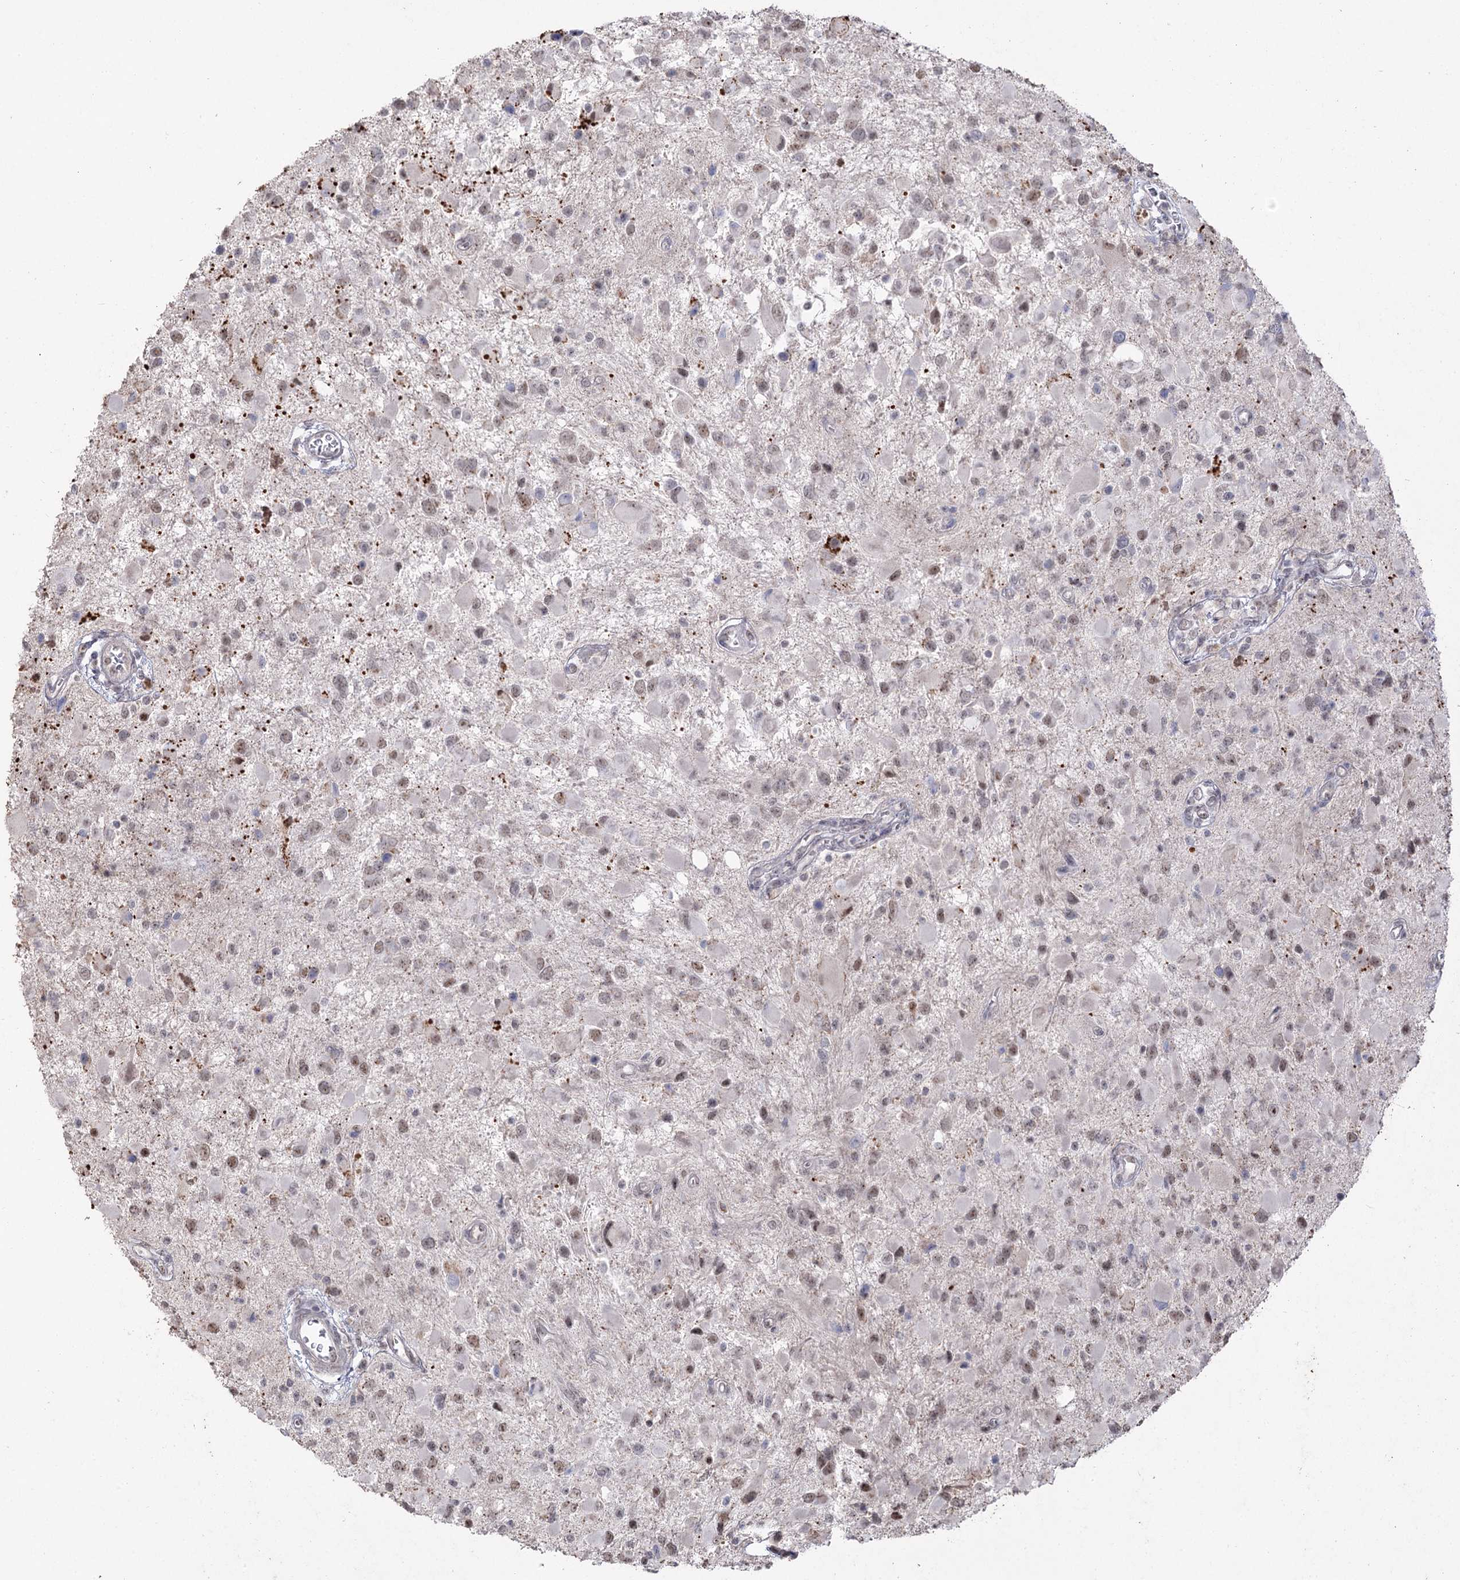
{"staining": {"intensity": "weak", "quantity": "<25%", "location": "nuclear"}, "tissue": "glioma", "cell_type": "Tumor cells", "image_type": "cancer", "snomed": [{"axis": "morphology", "description": "Glioma, malignant, High grade"}, {"axis": "topography", "description": "Brain"}], "caption": "Immunohistochemical staining of high-grade glioma (malignant) displays no significant expression in tumor cells.", "gene": "RUFY4", "patient": {"sex": "male", "age": 53}}